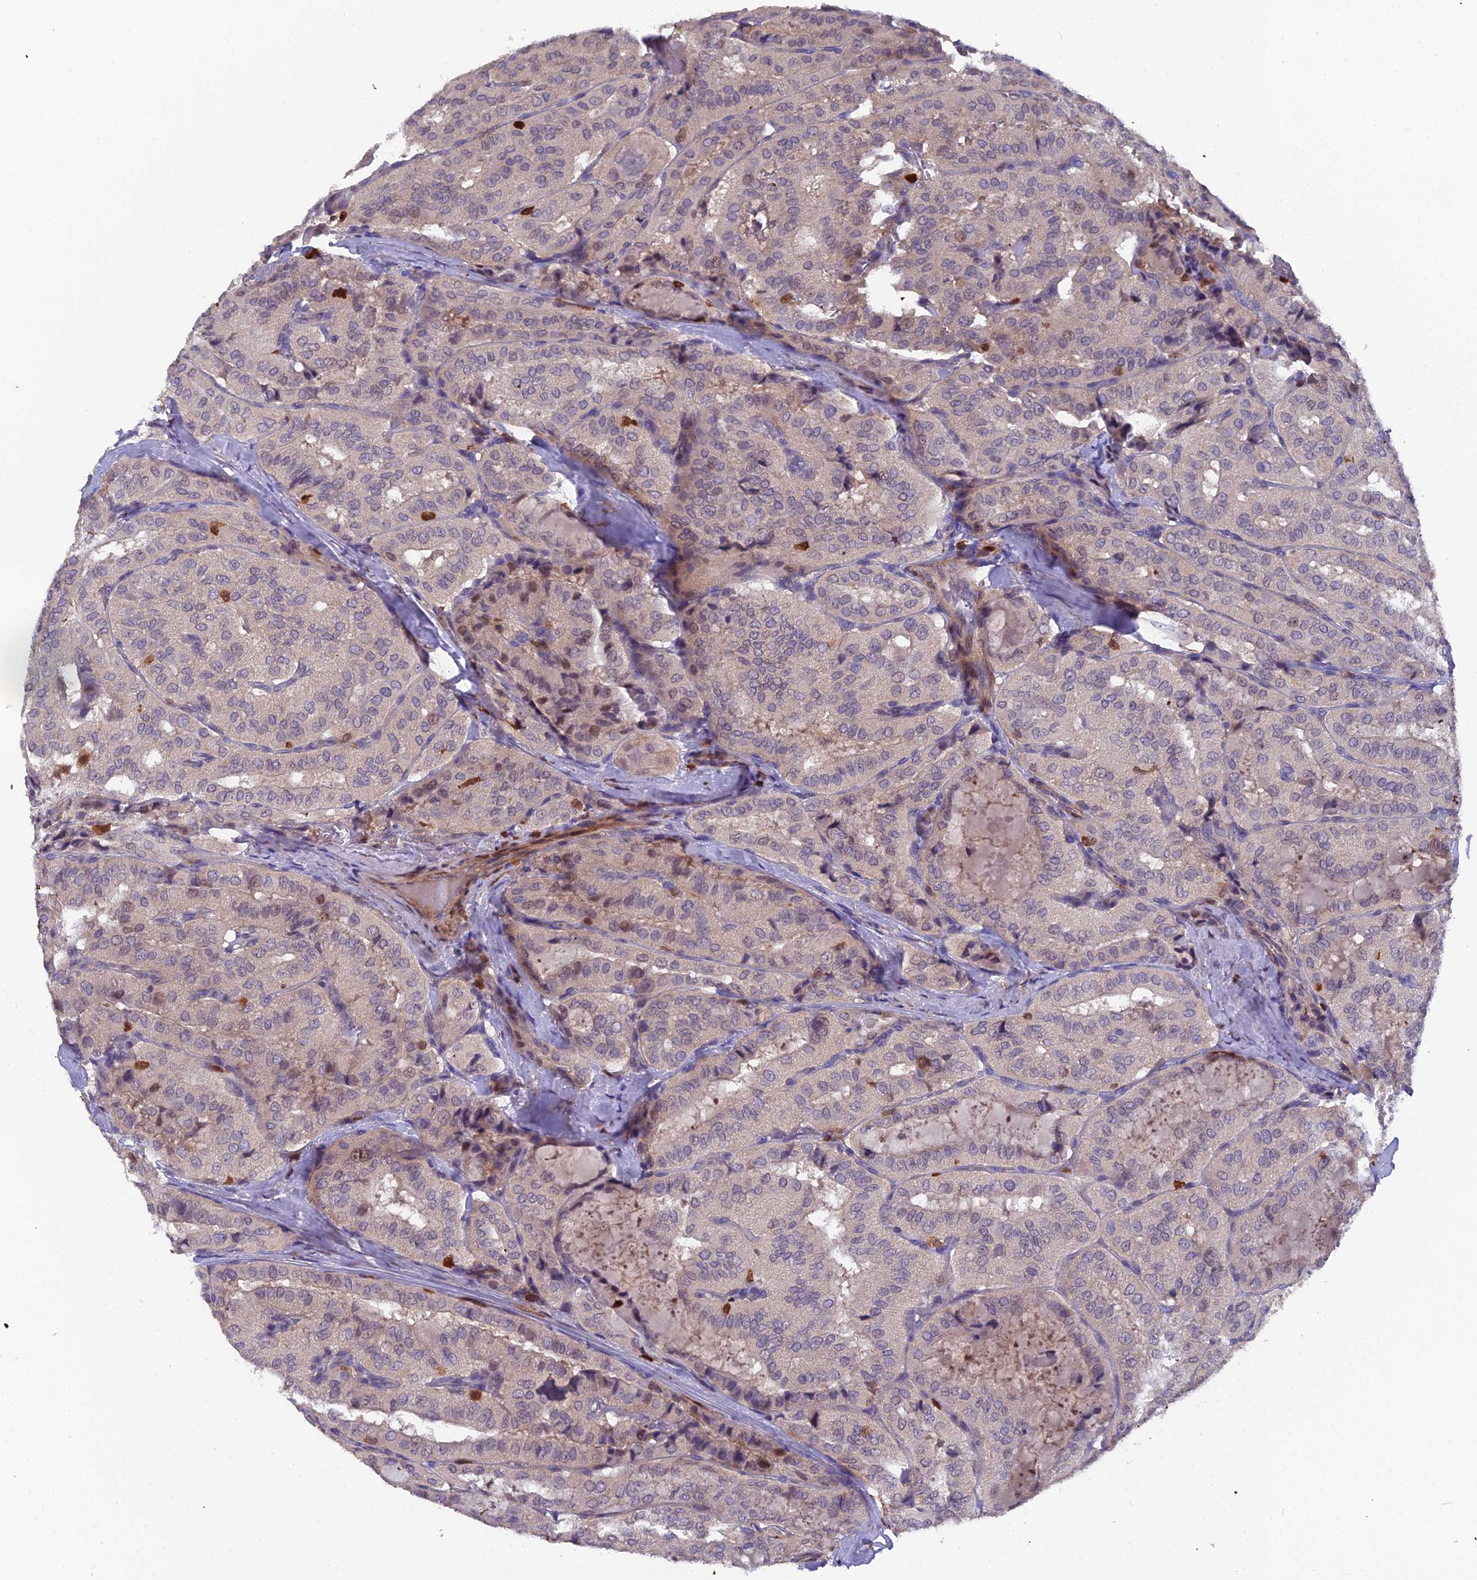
{"staining": {"intensity": "negative", "quantity": "none", "location": "none"}, "tissue": "thyroid cancer", "cell_type": "Tumor cells", "image_type": "cancer", "snomed": [{"axis": "morphology", "description": "Normal tissue, NOS"}, {"axis": "morphology", "description": "Papillary adenocarcinoma, NOS"}, {"axis": "topography", "description": "Thyroid gland"}], "caption": "IHC photomicrograph of neoplastic tissue: thyroid cancer (papillary adenocarcinoma) stained with DAB (3,3'-diaminobenzidine) demonstrates no significant protein positivity in tumor cells.", "gene": "GALK2", "patient": {"sex": "female", "age": 59}}